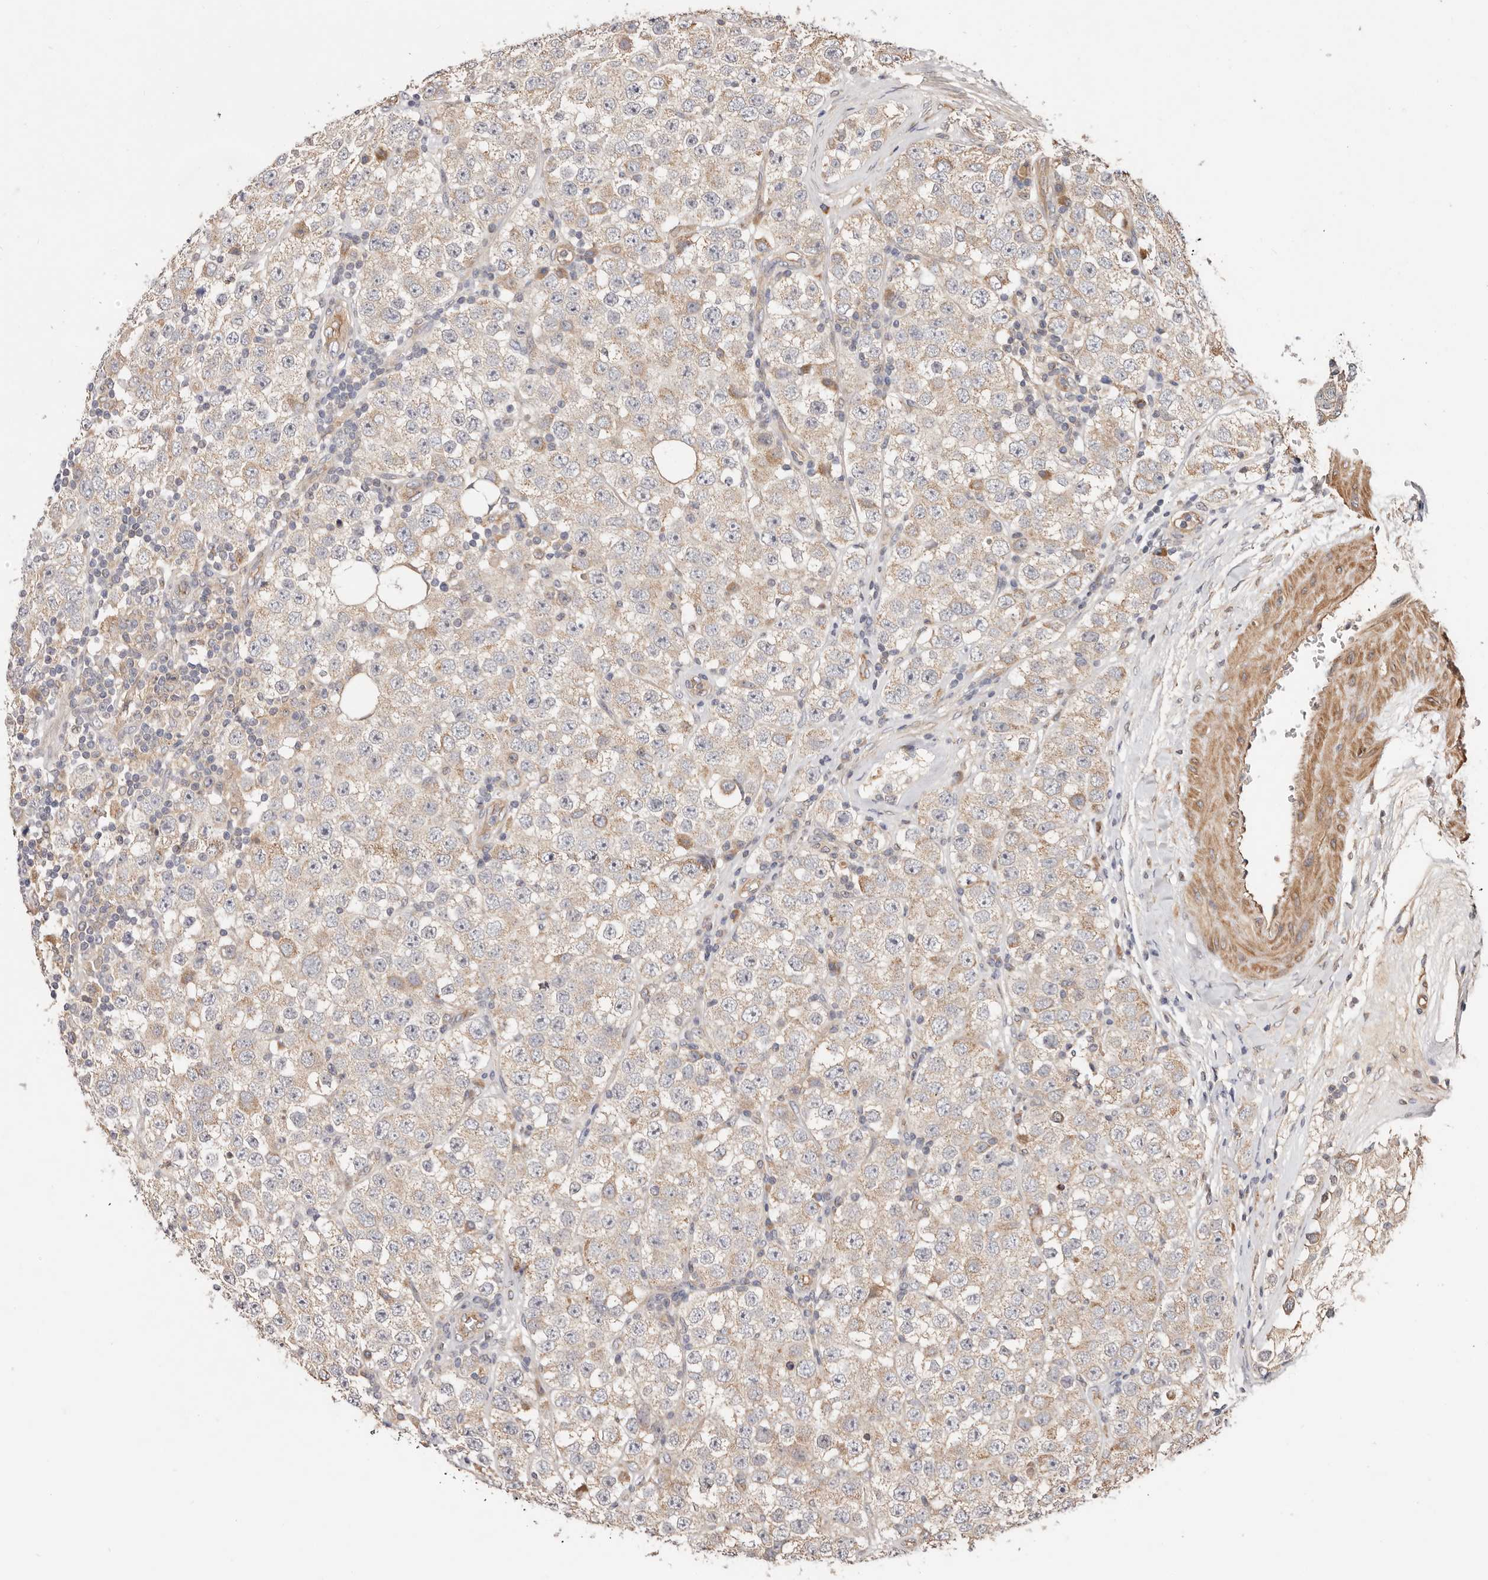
{"staining": {"intensity": "weak", "quantity": "<25%", "location": "cytoplasmic/membranous"}, "tissue": "testis cancer", "cell_type": "Tumor cells", "image_type": "cancer", "snomed": [{"axis": "morphology", "description": "Seminoma, NOS"}, {"axis": "topography", "description": "Testis"}], "caption": "High power microscopy image of an immunohistochemistry micrograph of seminoma (testis), revealing no significant positivity in tumor cells.", "gene": "MACF1", "patient": {"sex": "male", "age": 28}}